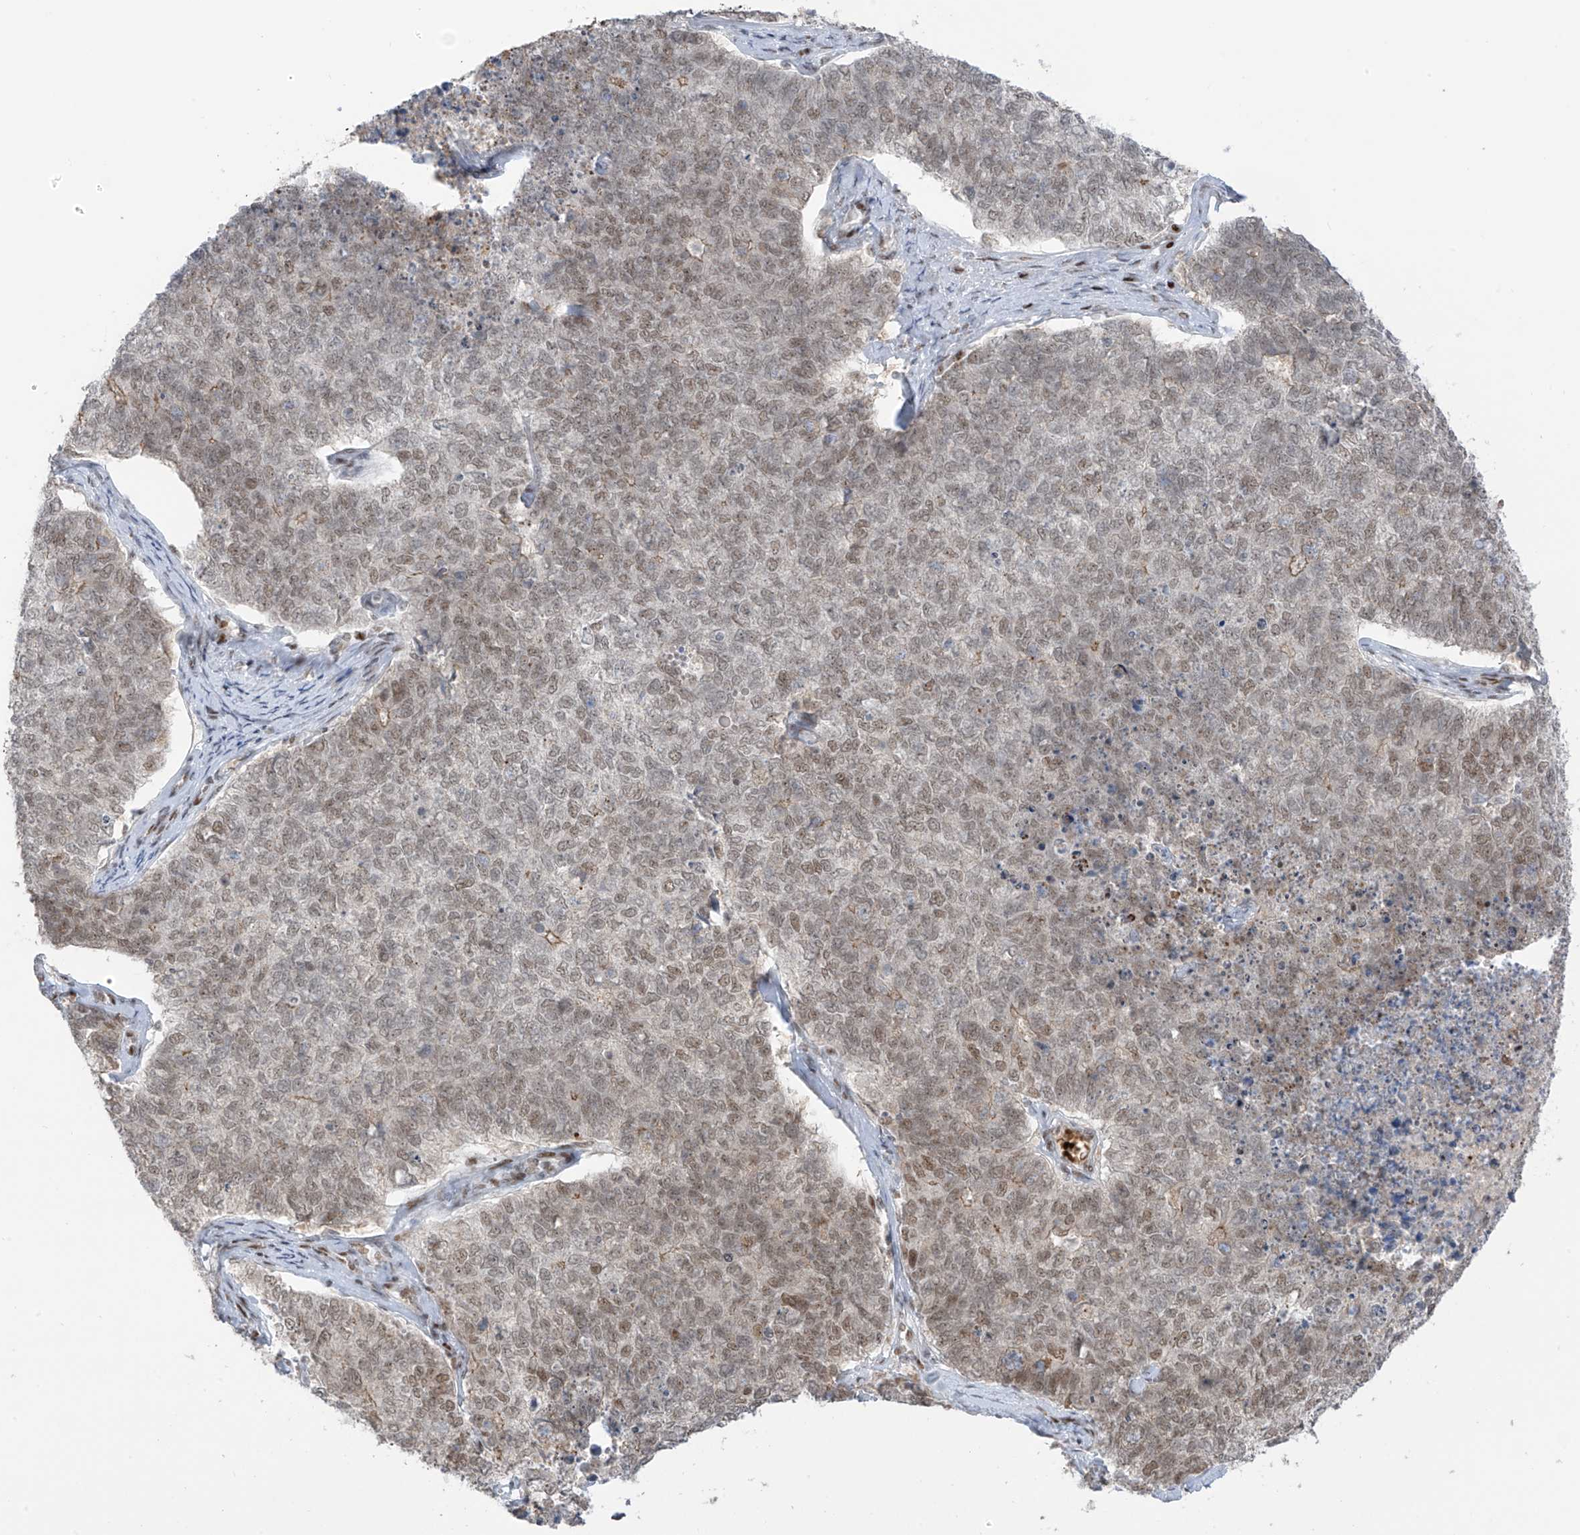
{"staining": {"intensity": "moderate", "quantity": ">75%", "location": "nuclear"}, "tissue": "cervical cancer", "cell_type": "Tumor cells", "image_type": "cancer", "snomed": [{"axis": "morphology", "description": "Squamous cell carcinoma, NOS"}, {"axis": "topography", "description": "Cervix"}], "caption": "Human cervical cancer stained for a protein (brown) exhibits moderate nuclear positive positivity in about >75% of tumor cells.", "gene": "ZCWPW2", "patient": {"sex": "female", "age": 63}}